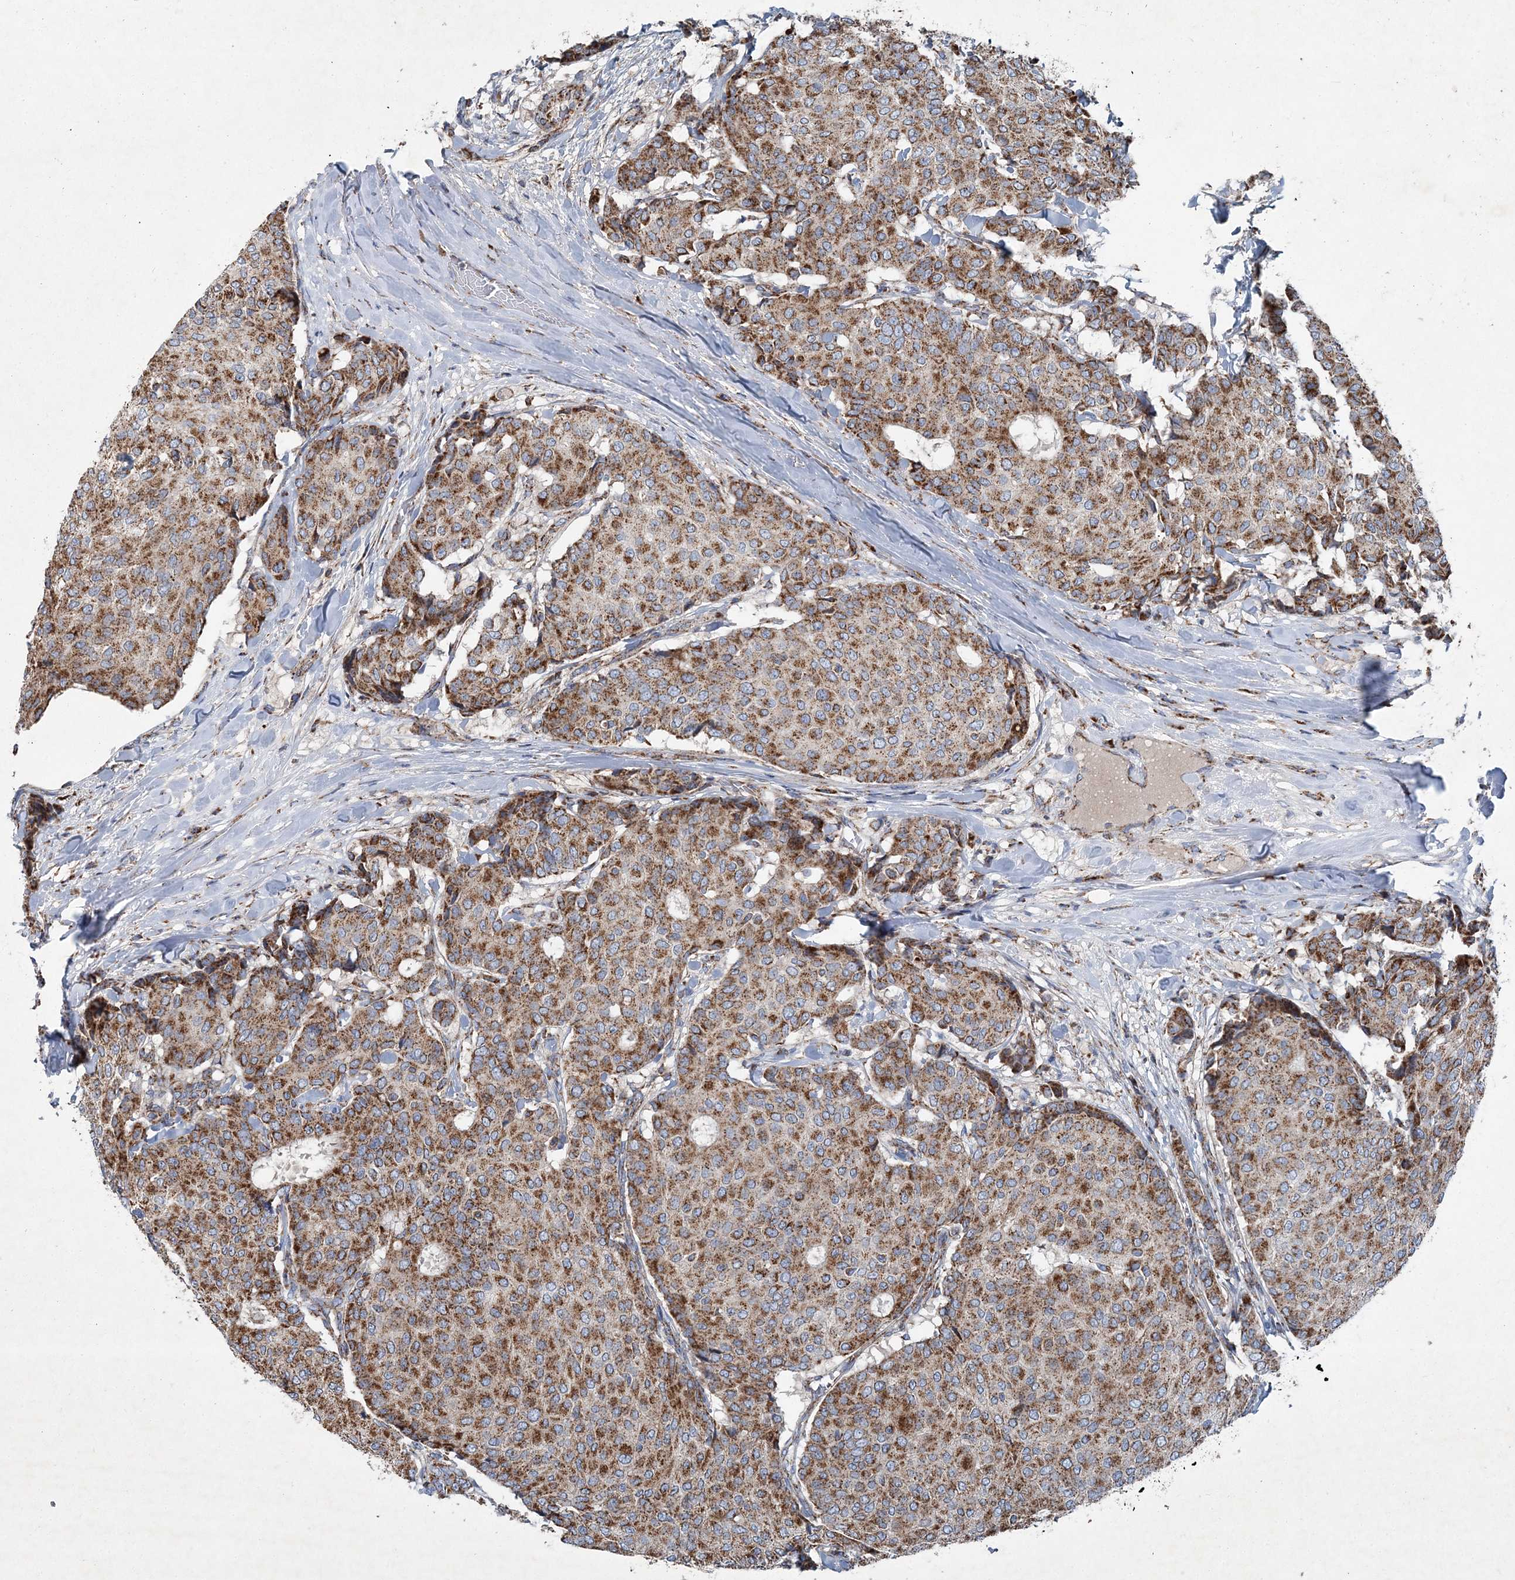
{"staining": {"intensity": "strong", "quantity": ">75%", "location": "cytoplasmic/membranous"}, "tissue": "breast cancer", "cell_type": "Tumor cells", "image_type": "cancer", "snomed": [{"axis": "morphology", "description": "Duct carcinoma"}, {"axis": "topography", "description": "Breast"}], "caption": "Protein expression analysis of human breast cancer reveals strong cytoplasmic/membranous positivity in approximately >75% of tumor cells.", "gene": "SPAG16", "patient": {"sex": "female", "age": 75}}